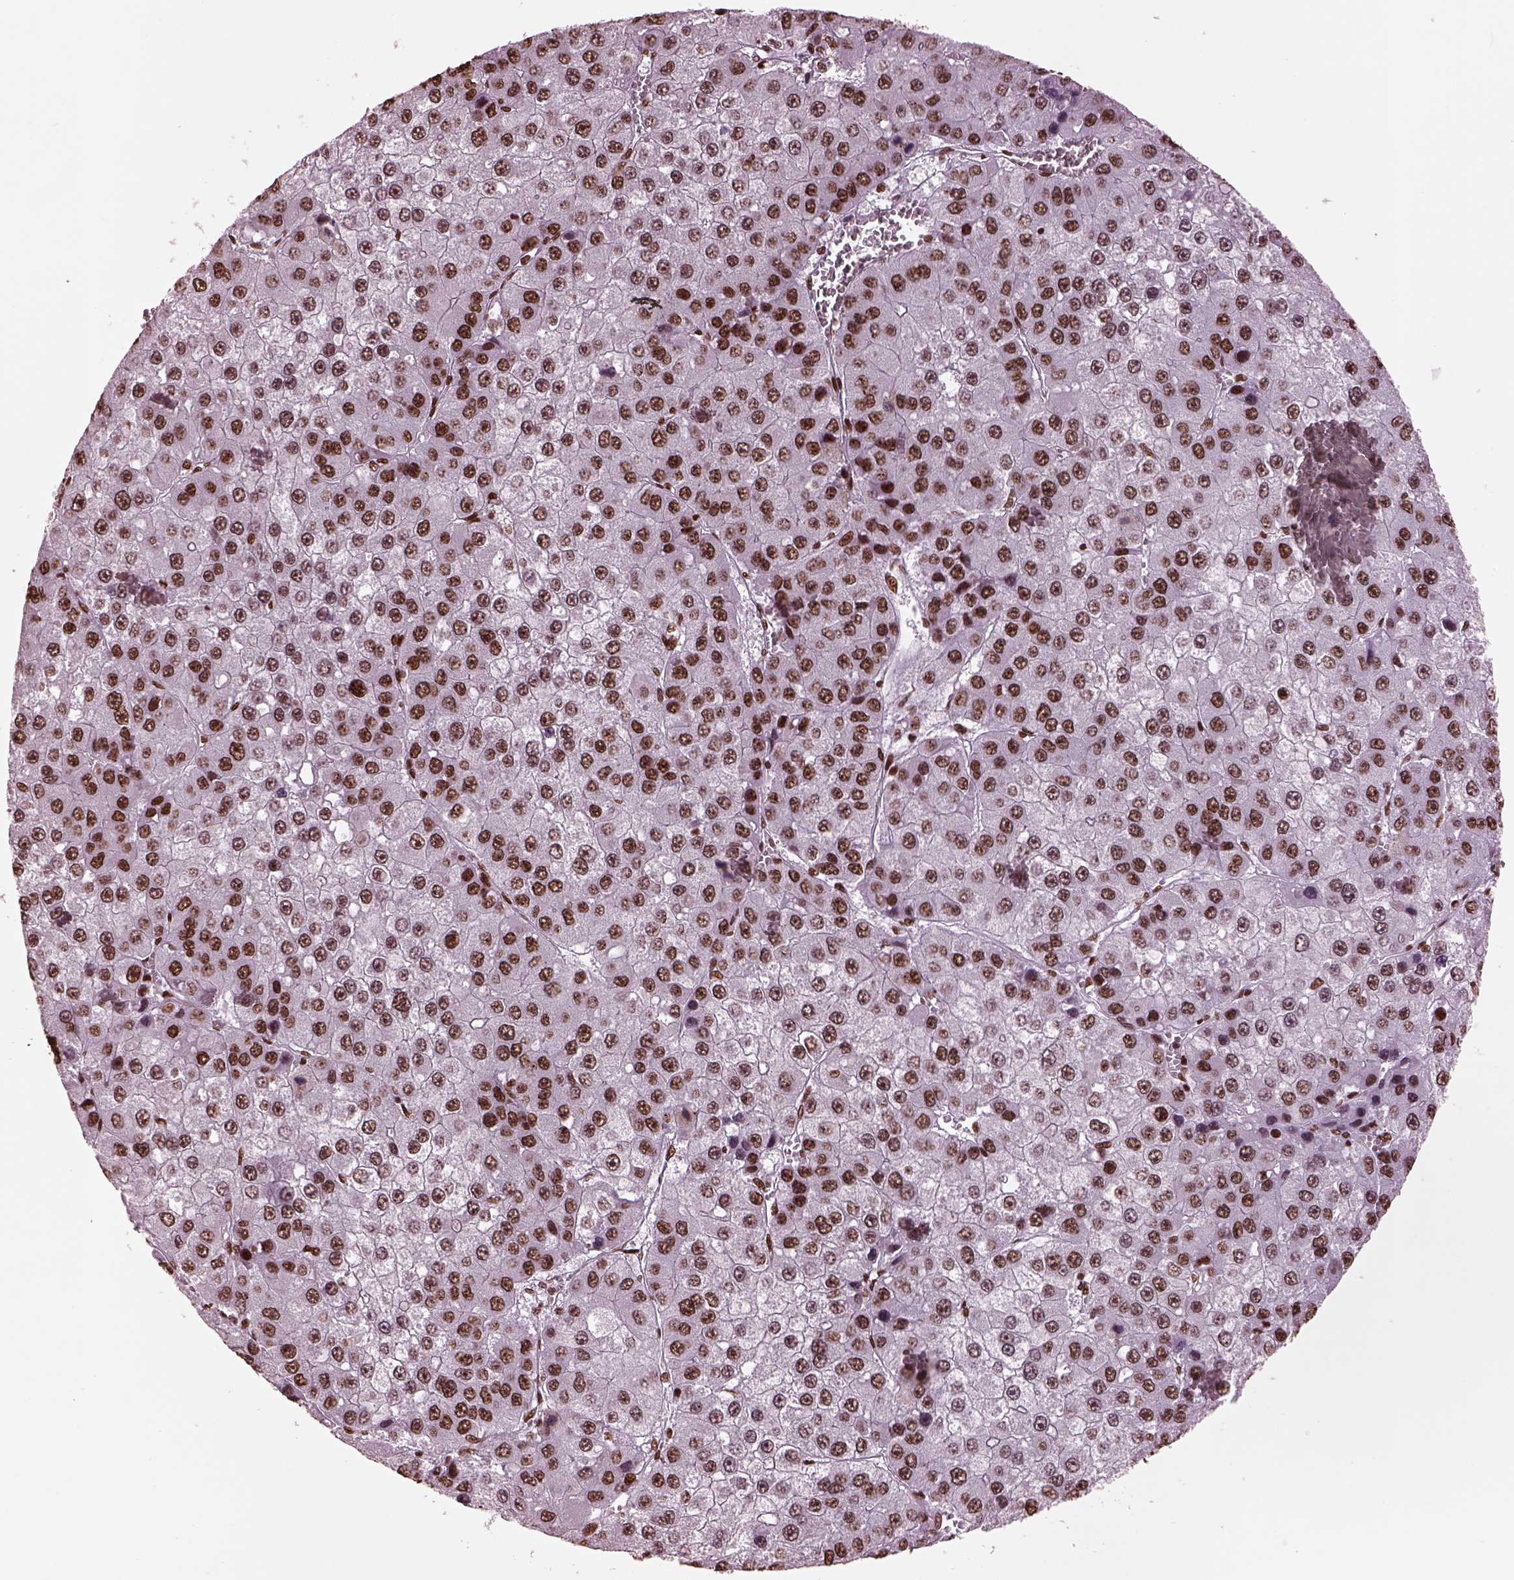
{"staining": {"intensity": "strong", "quantity": ">75%", "location": "nuclear"}, "tissue": "liver cancer", "cell_type": "Tumor cells", "image_type": "cancer", "snomed": [{"axis": "morphology", "description": "Carcinoma, Hepatocellular, NOS"}, {"axis": "topography", "description": "Liver"}], "caption": "An image showing strong nuclear expression in approximately >75% of tumor cells in liver hepatocellular carcinoma, as visualized by brown immunohistochemical staining.", "gene": "CBFA2T3", "patient": {"sex": "female", "age": 73}}